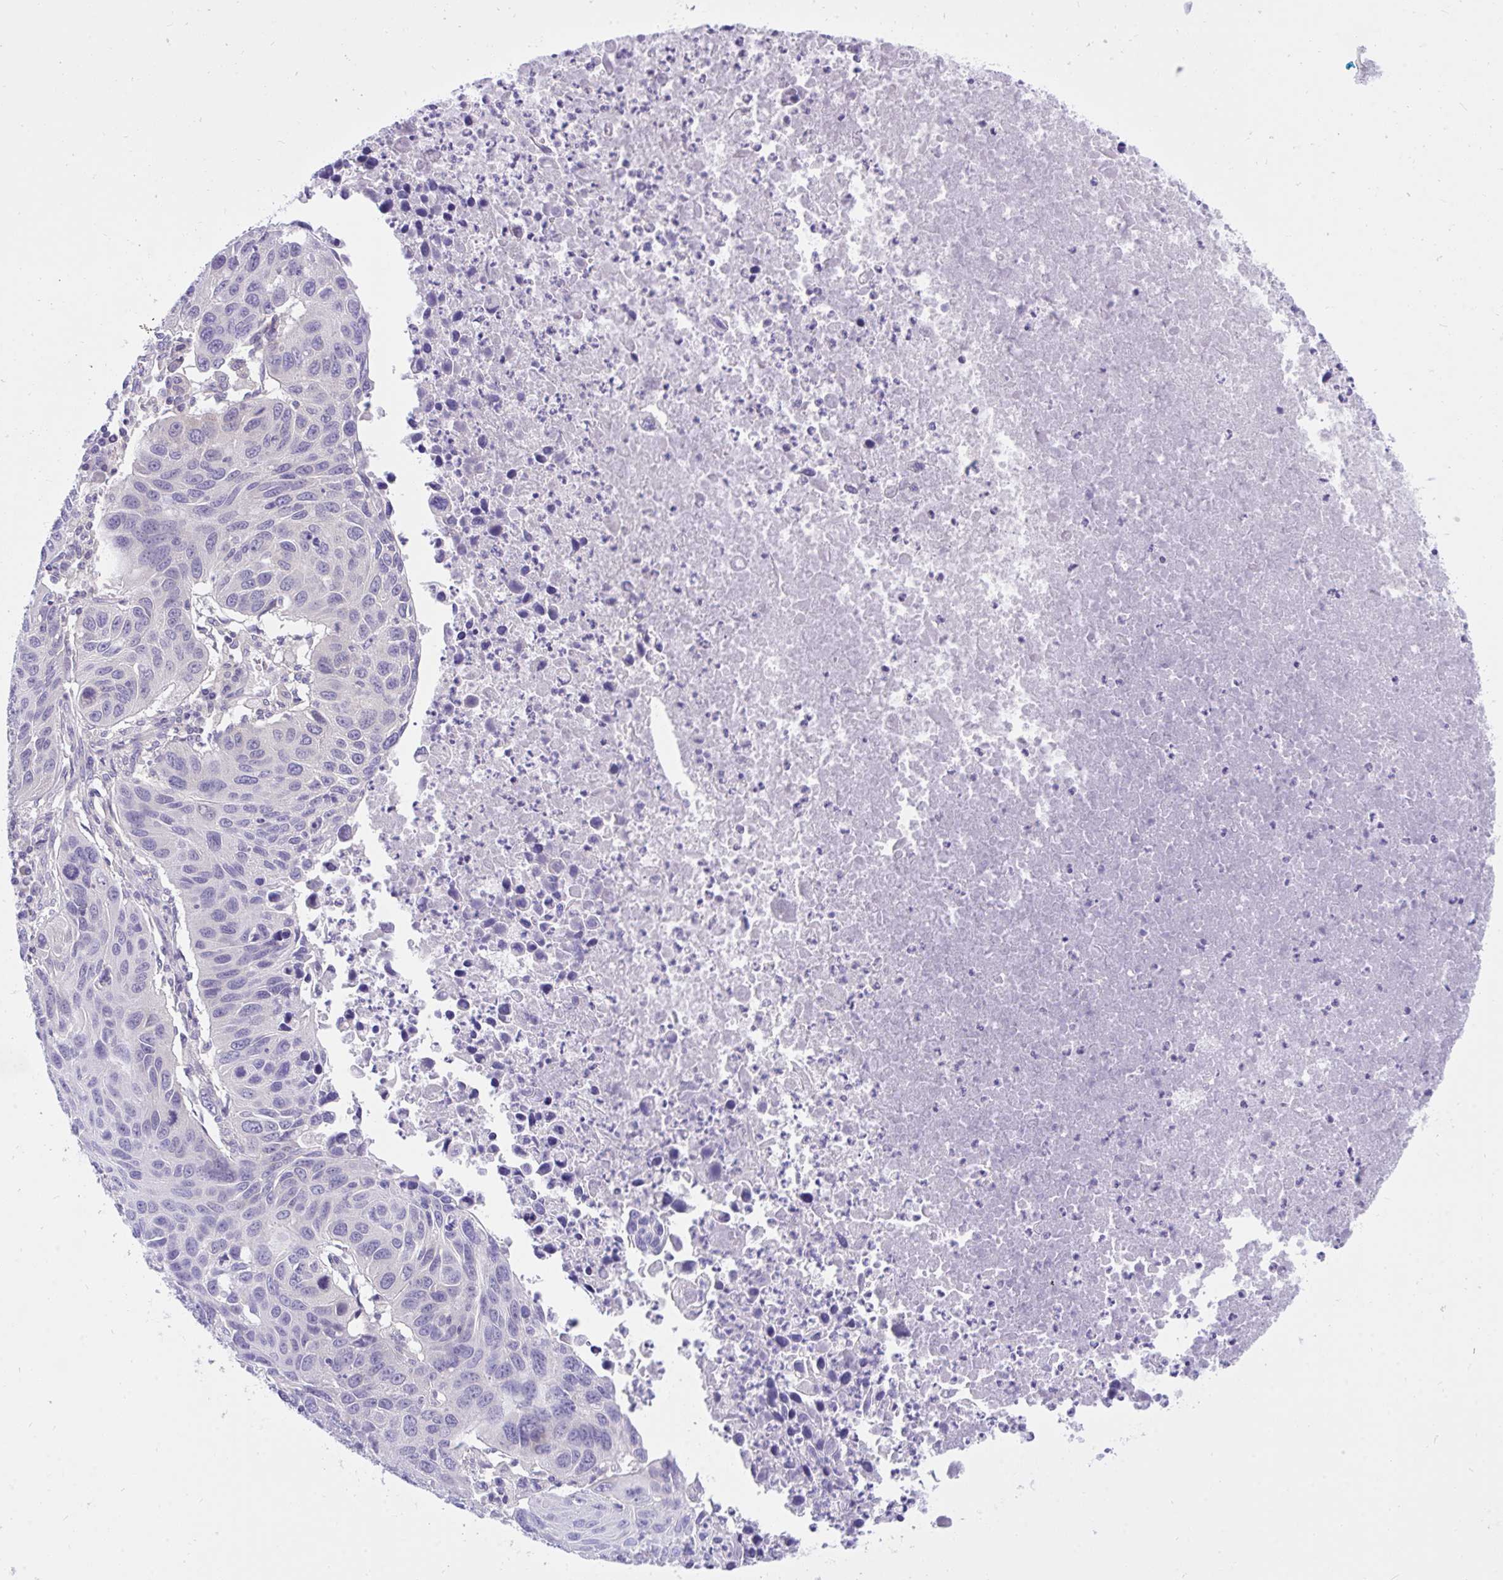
{"staining": {"intensity": "negative", "quantity": "none", "location": "none"}, "tissue": "lung cancer", "cell_type": "Tumor cells", "image_type": "cancer", "snomed": [{"axis": "morphology", "description": "Squamous cell carcinoma, NOS"}, {"axis": "topography", "description": "Lung"}], "caption": "Immunohistochemistry of human lung cancer displays no expression in tumor cells.", "gene": "TLN2", "patient": {"sex": "female", "age": 61}}